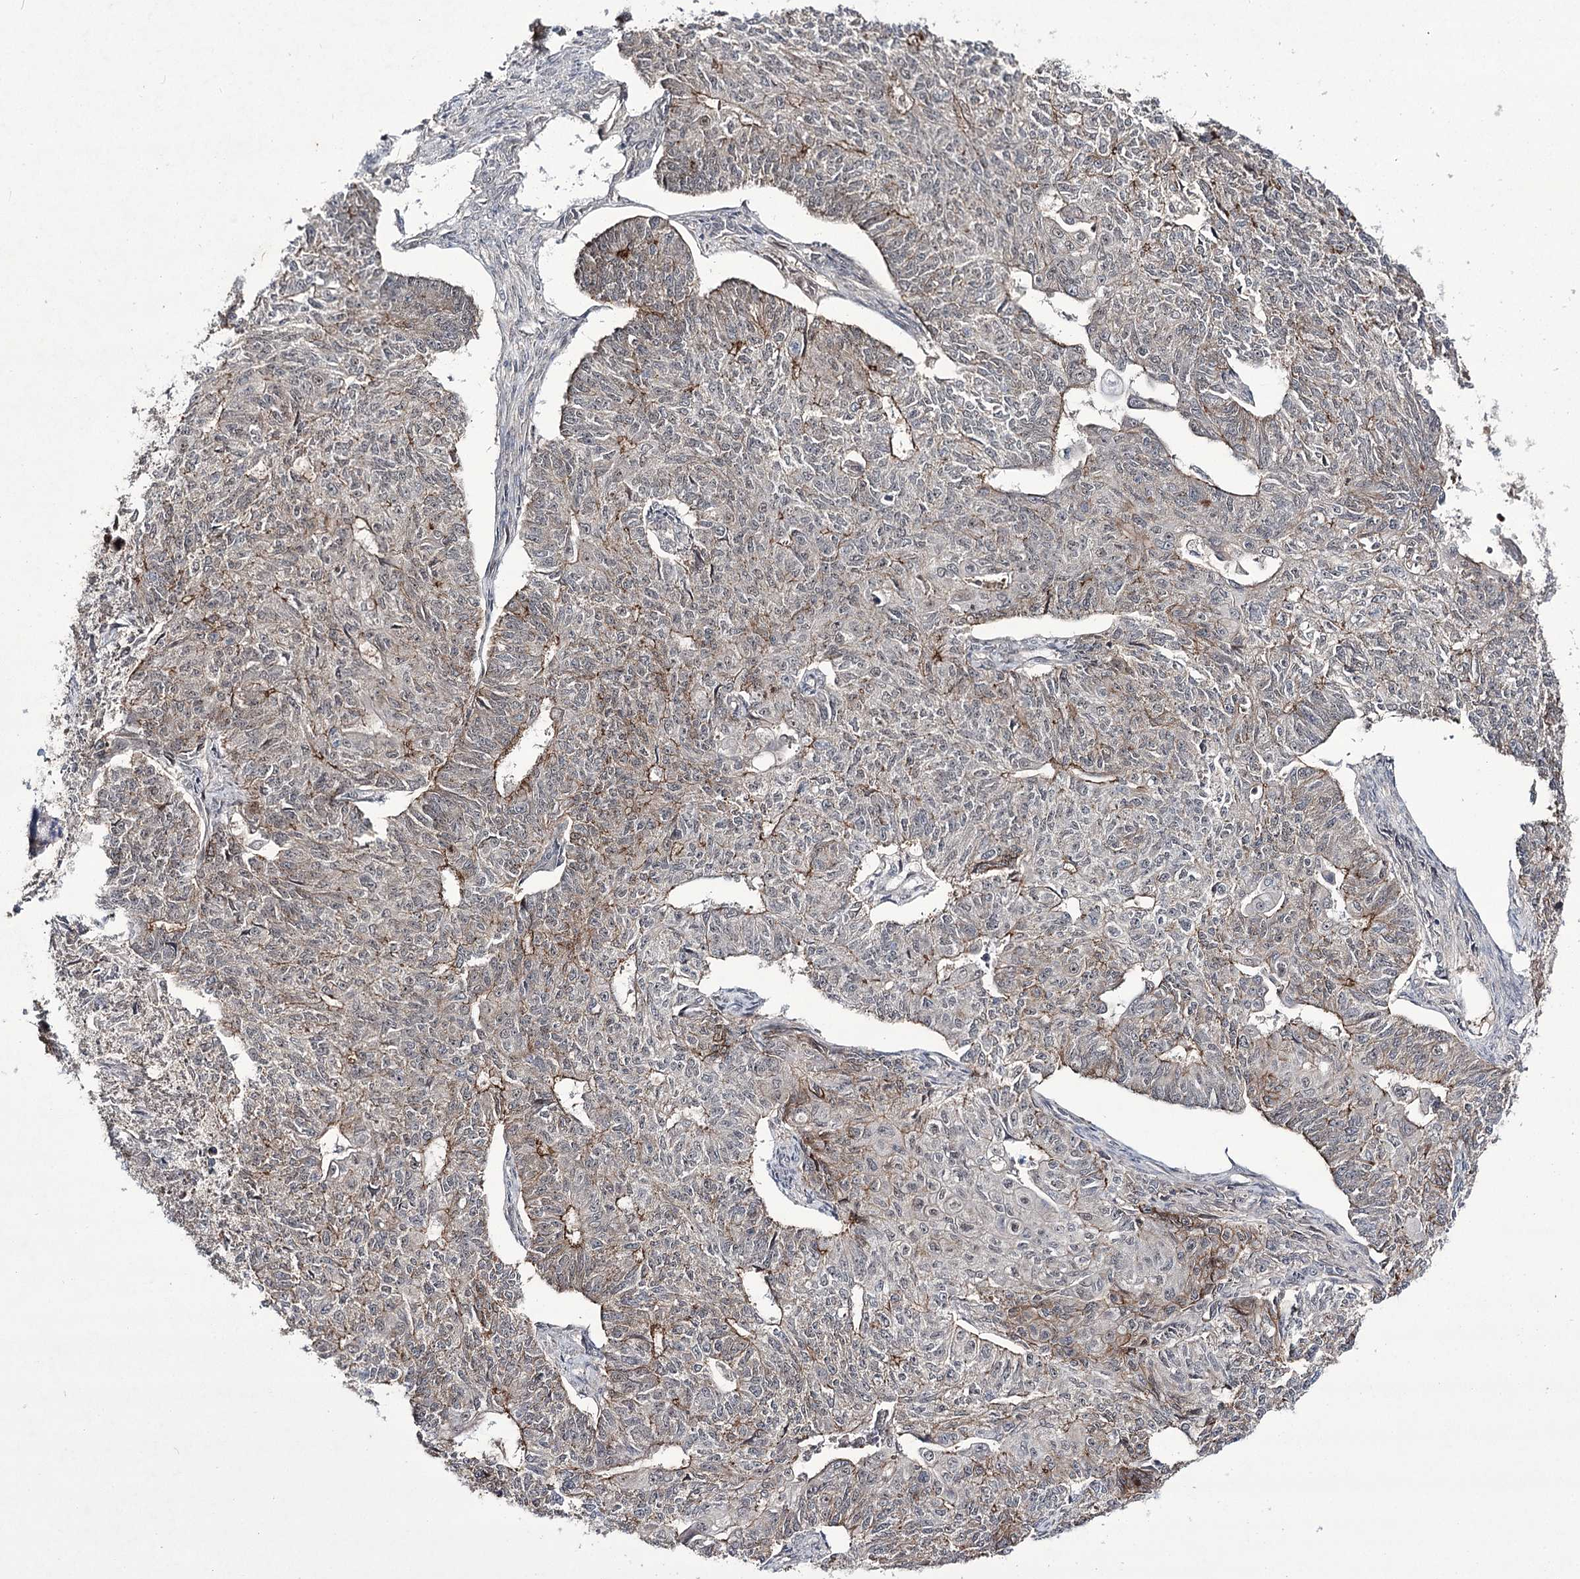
{"staining": {"intensity": "moderate", "quantity": "<25%", "location": "cytoplasmic/membranous"}, "tissue": "endometrial cancer", "cell_type": "Tumor cells", "image_type": "cancer", "snomed": [{"axis": "morphology", "description": "Adenocarcinoma, NOS"}, {"axis": "topography", "description": "Endometrium"}], "caption": "Approximately <25% of tumor cells in human adenocarcinoma (endometrial) exhibit moderate cytoplasmic/membranous protein staining as visualized by brown immunohistochemical staining.", "gene": "HOXC11", "patient": {"sex": "female", "age": 32}}